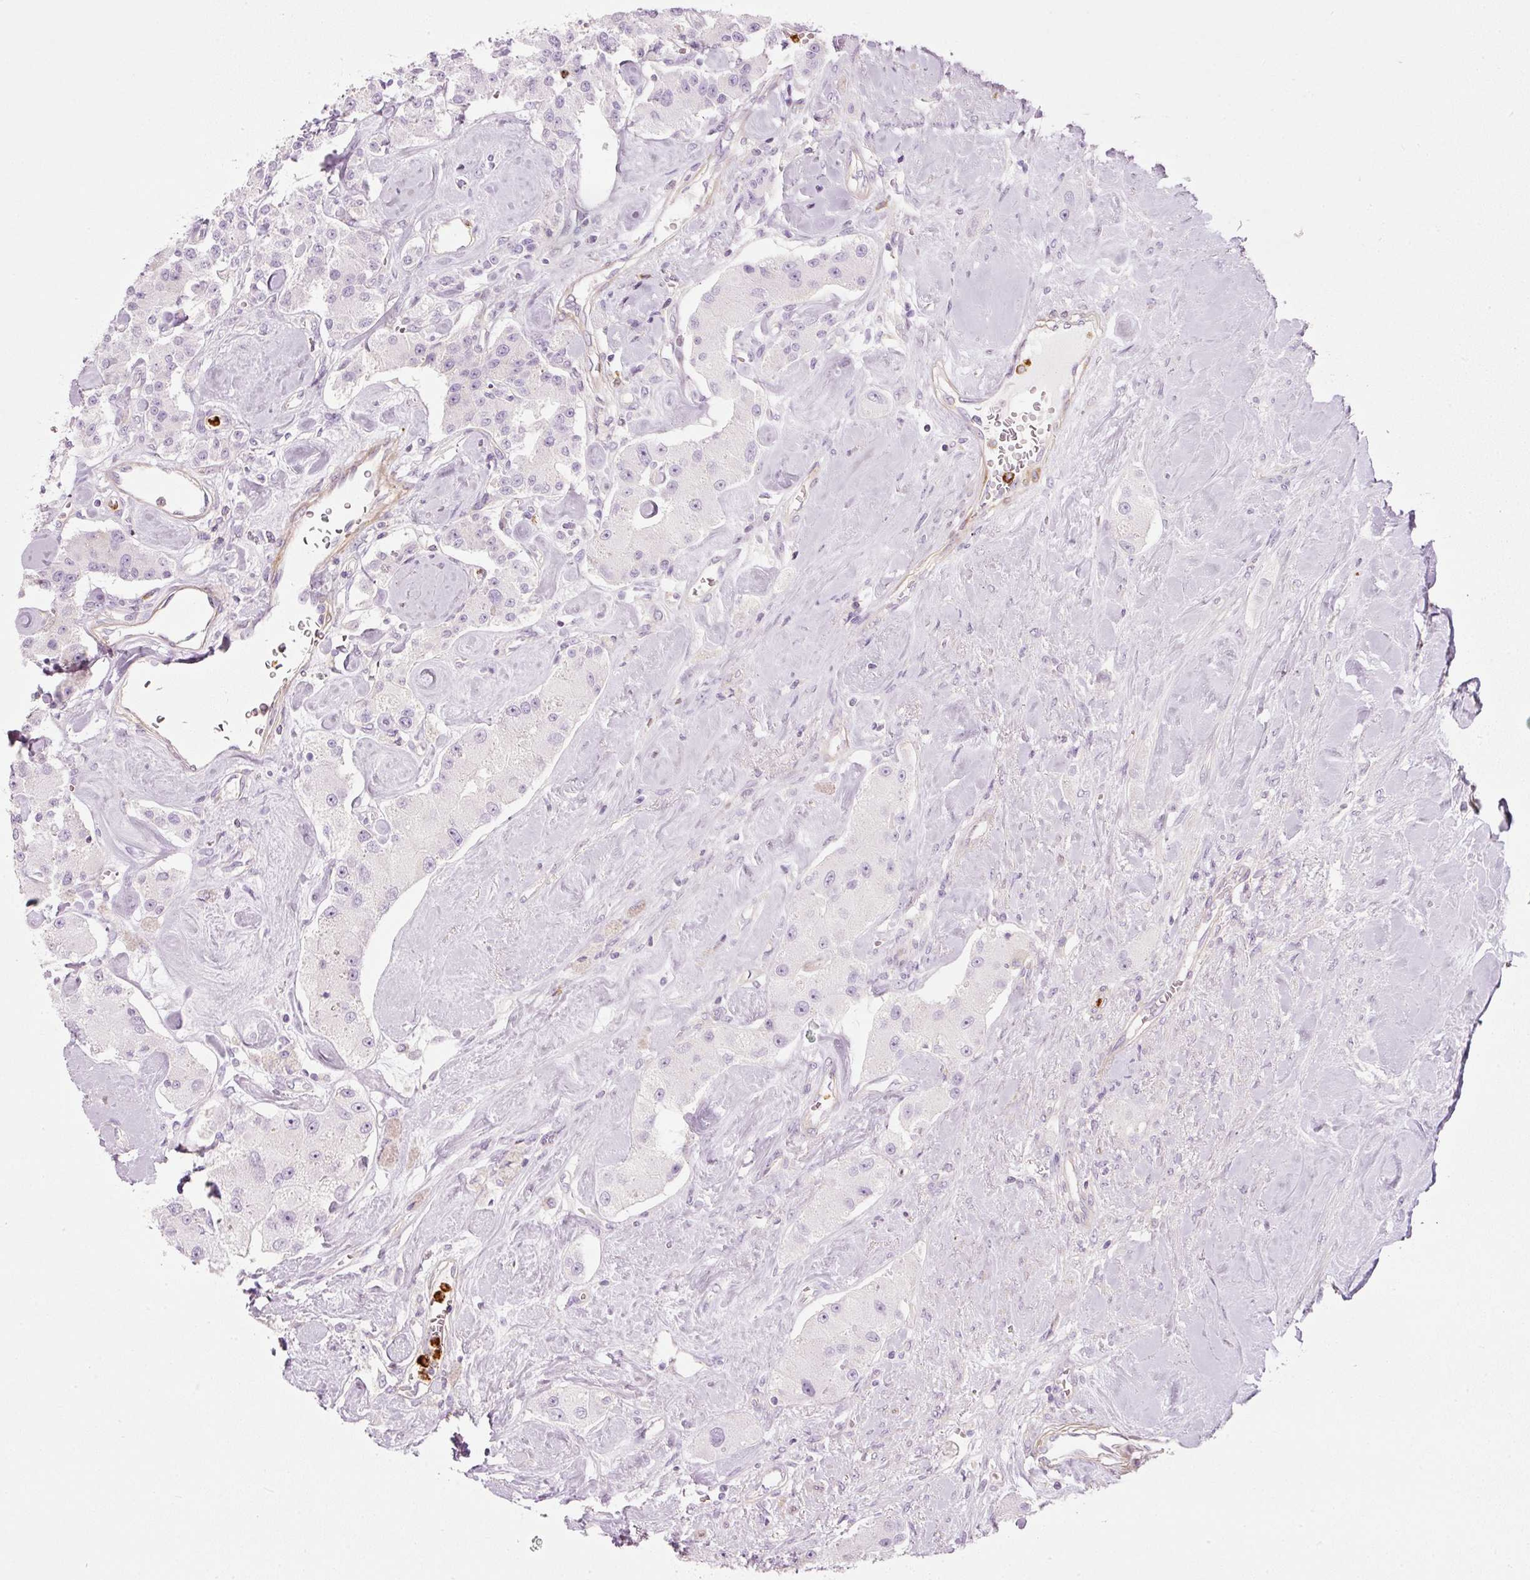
{"staining": {"intensity": "negative", "quantity": "none", "location": "none"}, "tissue": "carcinoid", "cell_type": "Tumor cells", "image_type": "cancer", "snomed": [{"axis": "morphology", "description": "Carcinoid, malignant, NOS"}, {"axis": "topography", "description": "Pancreas"}], "caption": "Micrograph shows no significant protein expression in tumor cells of carcinoid (malignant).", "gene": "MAP3K3", "patient": {"sex": "male", "age": 41}}